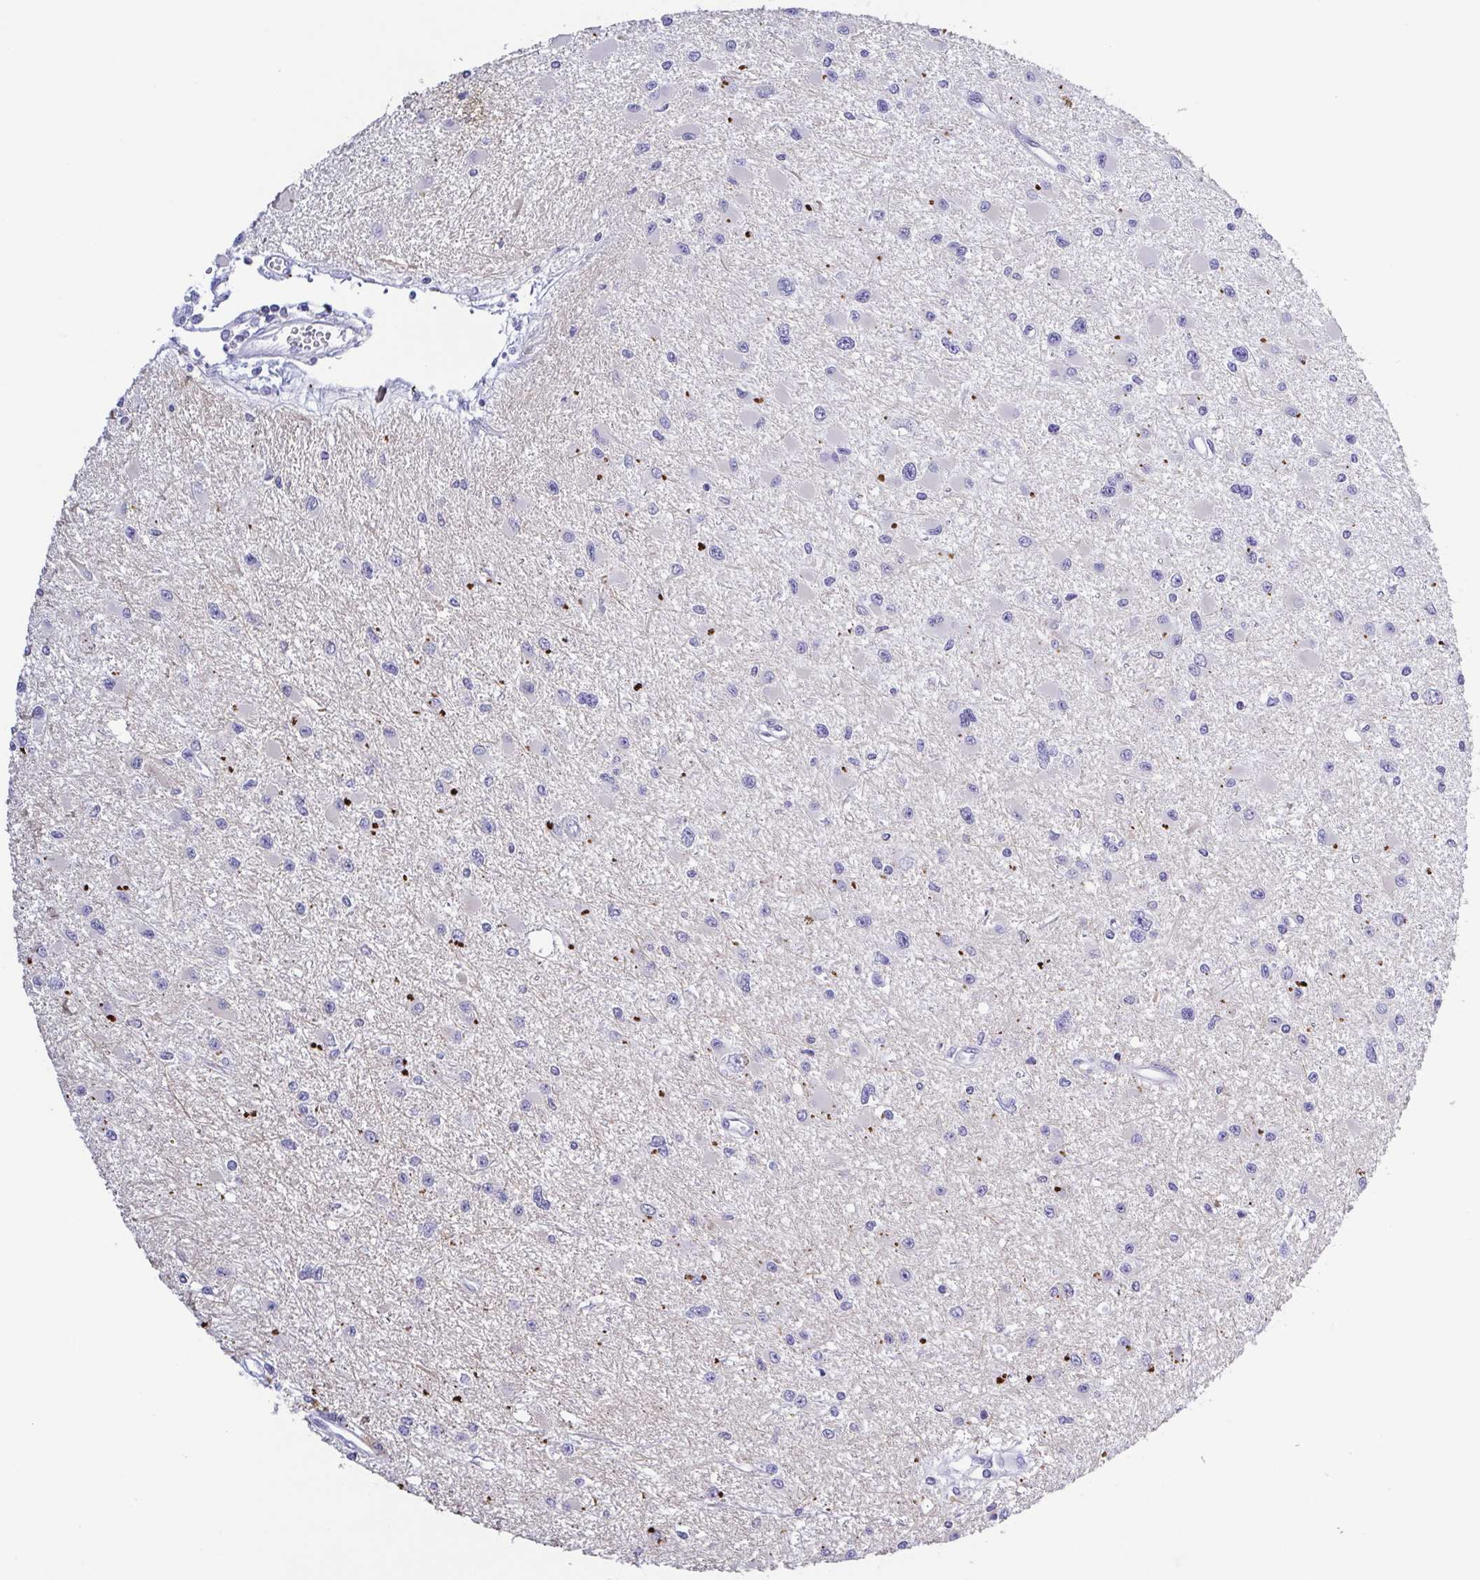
{"staining": {"intensity": "negative", "quantity": "none", "location": "none"}, "tissue": "glioma", "cell_type": "Tumor cells", "image_type": "cancer", "snomed": [{"axis": "morphology", "description": "Glioma, malignant, High grade"}, {"axis": "topography", "description": "Brain"}], "caption": "DAB (3,3'-diaminobenzidine) immunohistochemical staining of high-grade glioma (malignant) shows no significant positivity in tumor cells.", "gene": "PGLYRP1", "patient": {"sex": "male", "age": 54}}